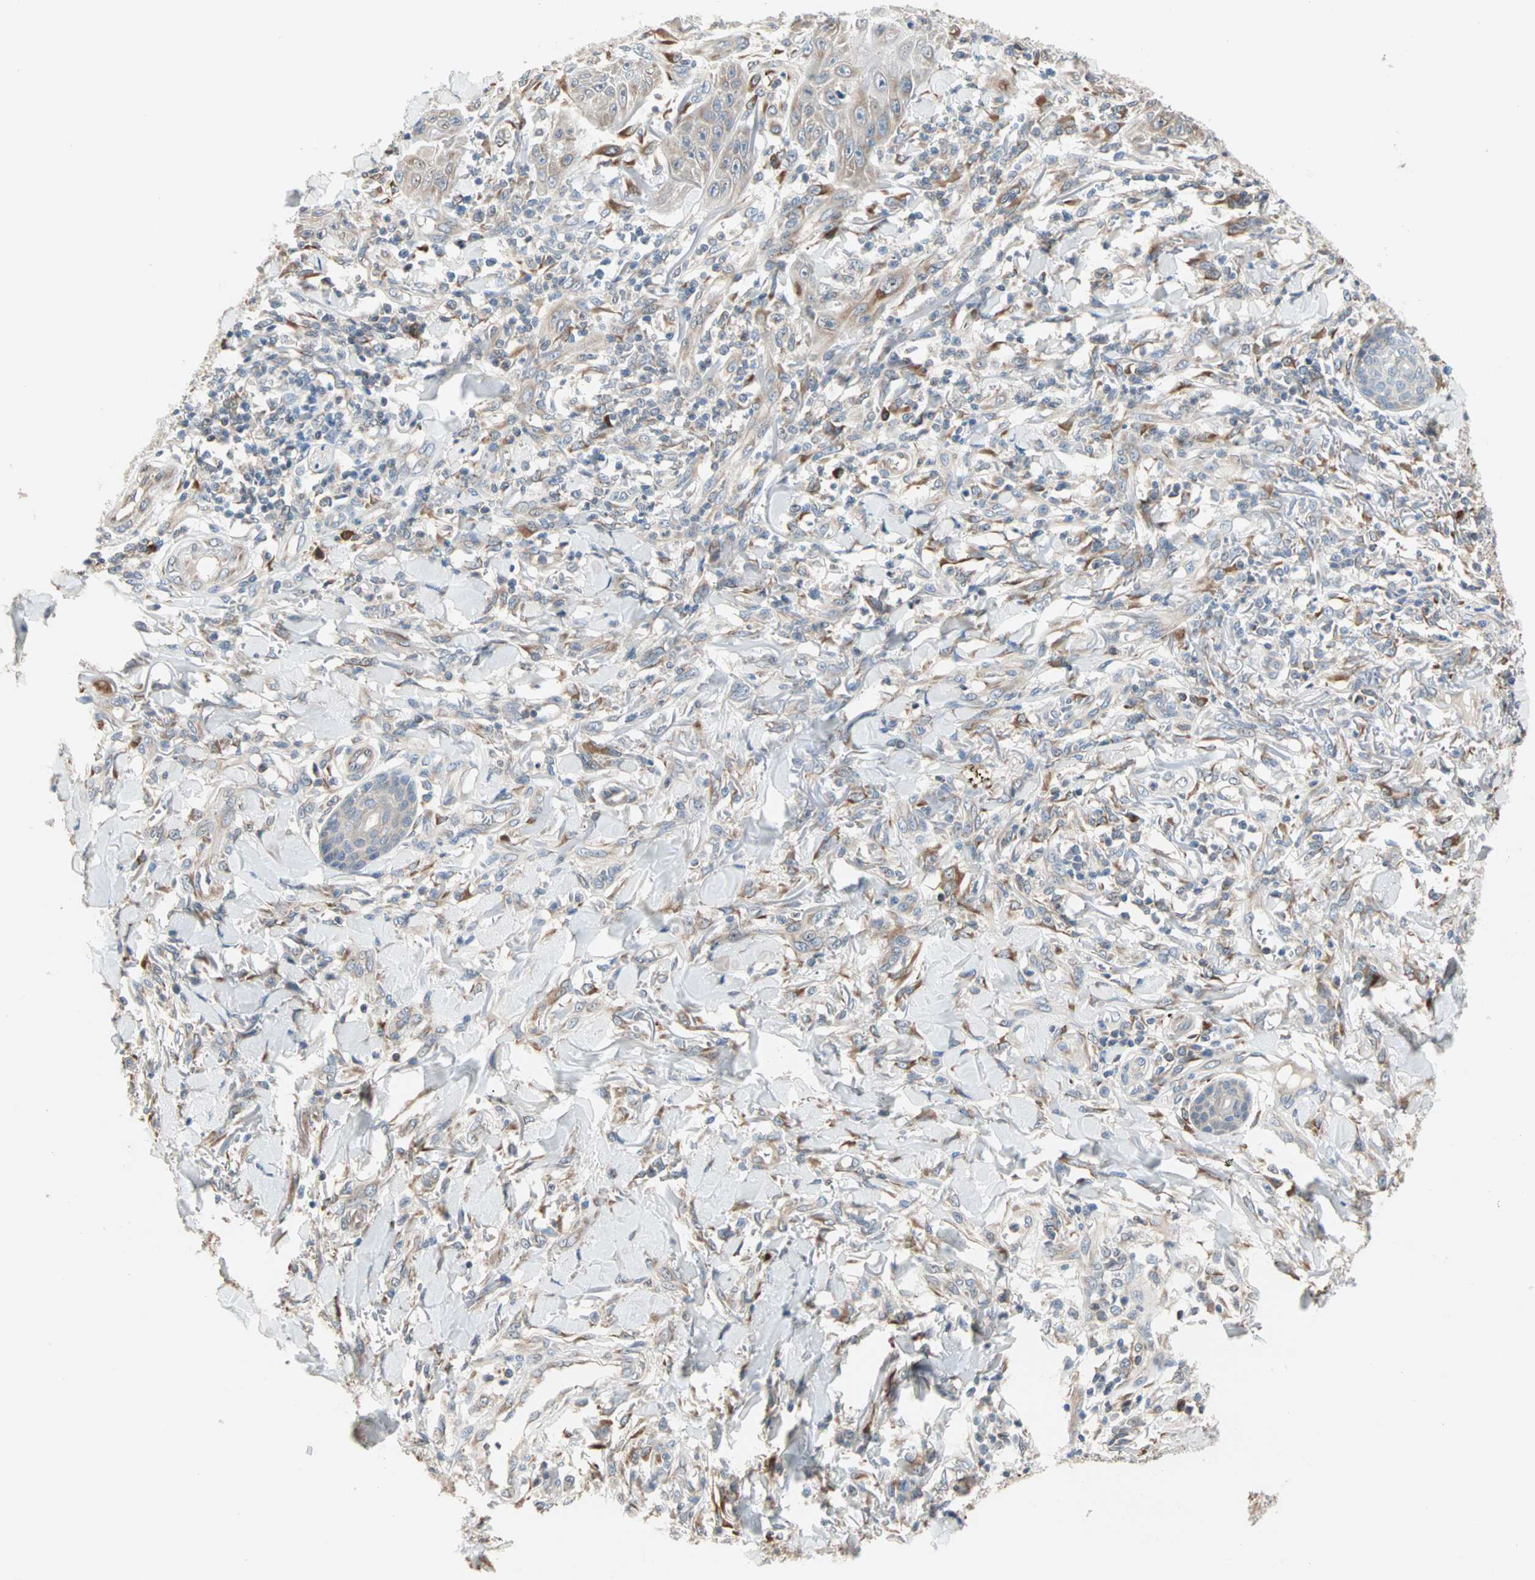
{"staining": {"intensity": "moderate", "quantity": "<25%", "location": "cytoplasmic/membranous"}, "tissue": "skin cancer", "cell_type": "Tumor cells", "image_type": "cancer", "snomed": [{"axis": "morphology", "description": "Squamous cell carcinoma, NOS"}, {"axis": "topography", "description": "Skin"}], "caption": "Immunohistochemical staining of human skin squamous cell carcinoma shows low levels of moderate cytoplasmic/membranous expression in about <25% of tumor cells. (DAB IHC, brown staining for protein, blue staining for nuclei).", "gene": "SAR1A", "patient": {"sex": "female", "age": 78}}